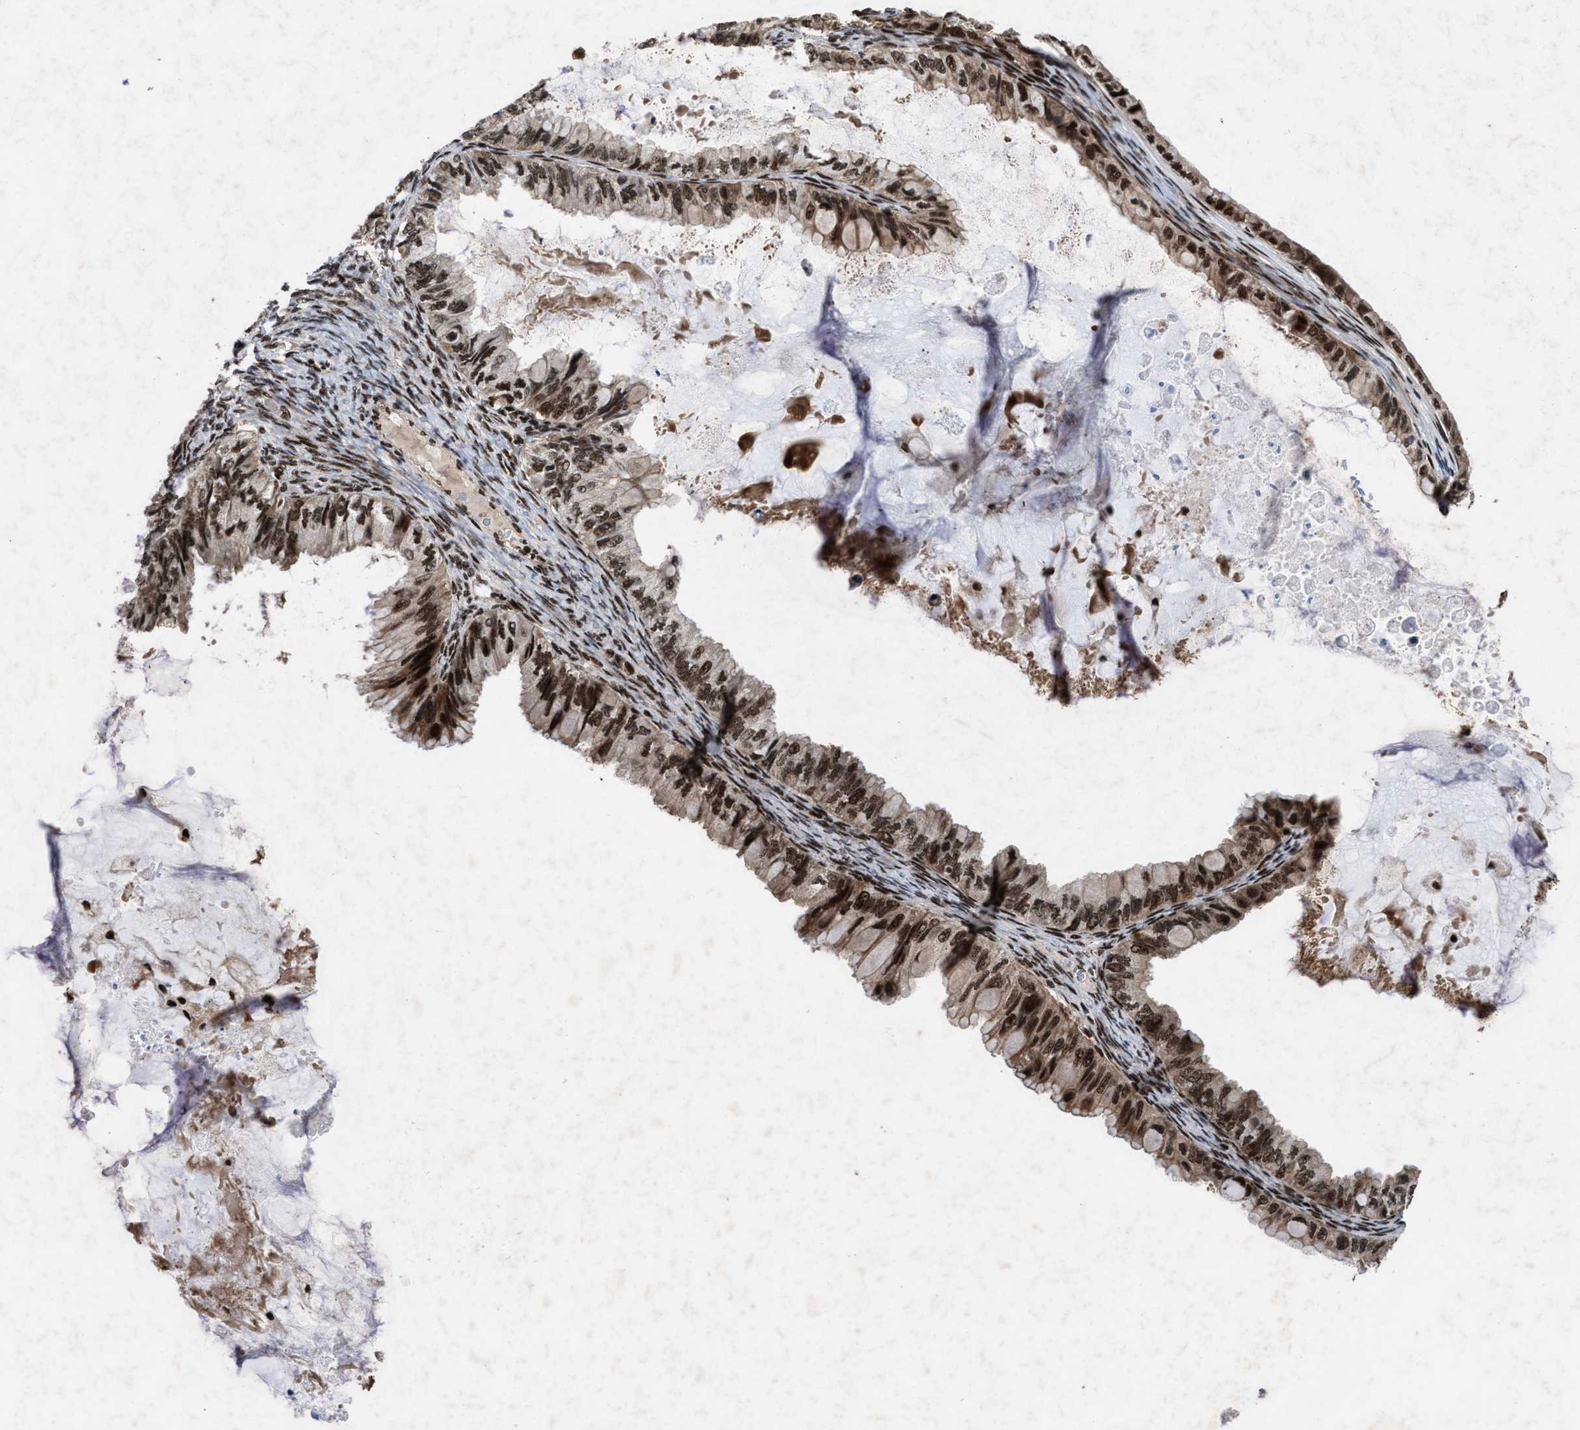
{"staining": {"intensity": "strong", "quantity": ">75%", "location": "cytoplasmic/membranous,nuclear"}, "tissue": "ovarian cancer", "cell_type": "Tumor cells", "image_type": "cancer", "snomed": [{"axis": "morphology", "description": "Cystadenocarcinoma, mucinous, NOS"}, {"axis": "topography", "description": "Ovary"}], "caption": "Immunohistochemical staining of human mucinous cystadenocarcinoma (ovarian) shows high levels of strong cytoplasmic/membranous and nuclear protein positivity in about >75% of tumor cells.", "gene": "WIZ", "patient": {"sex": "female", "age": 80}}